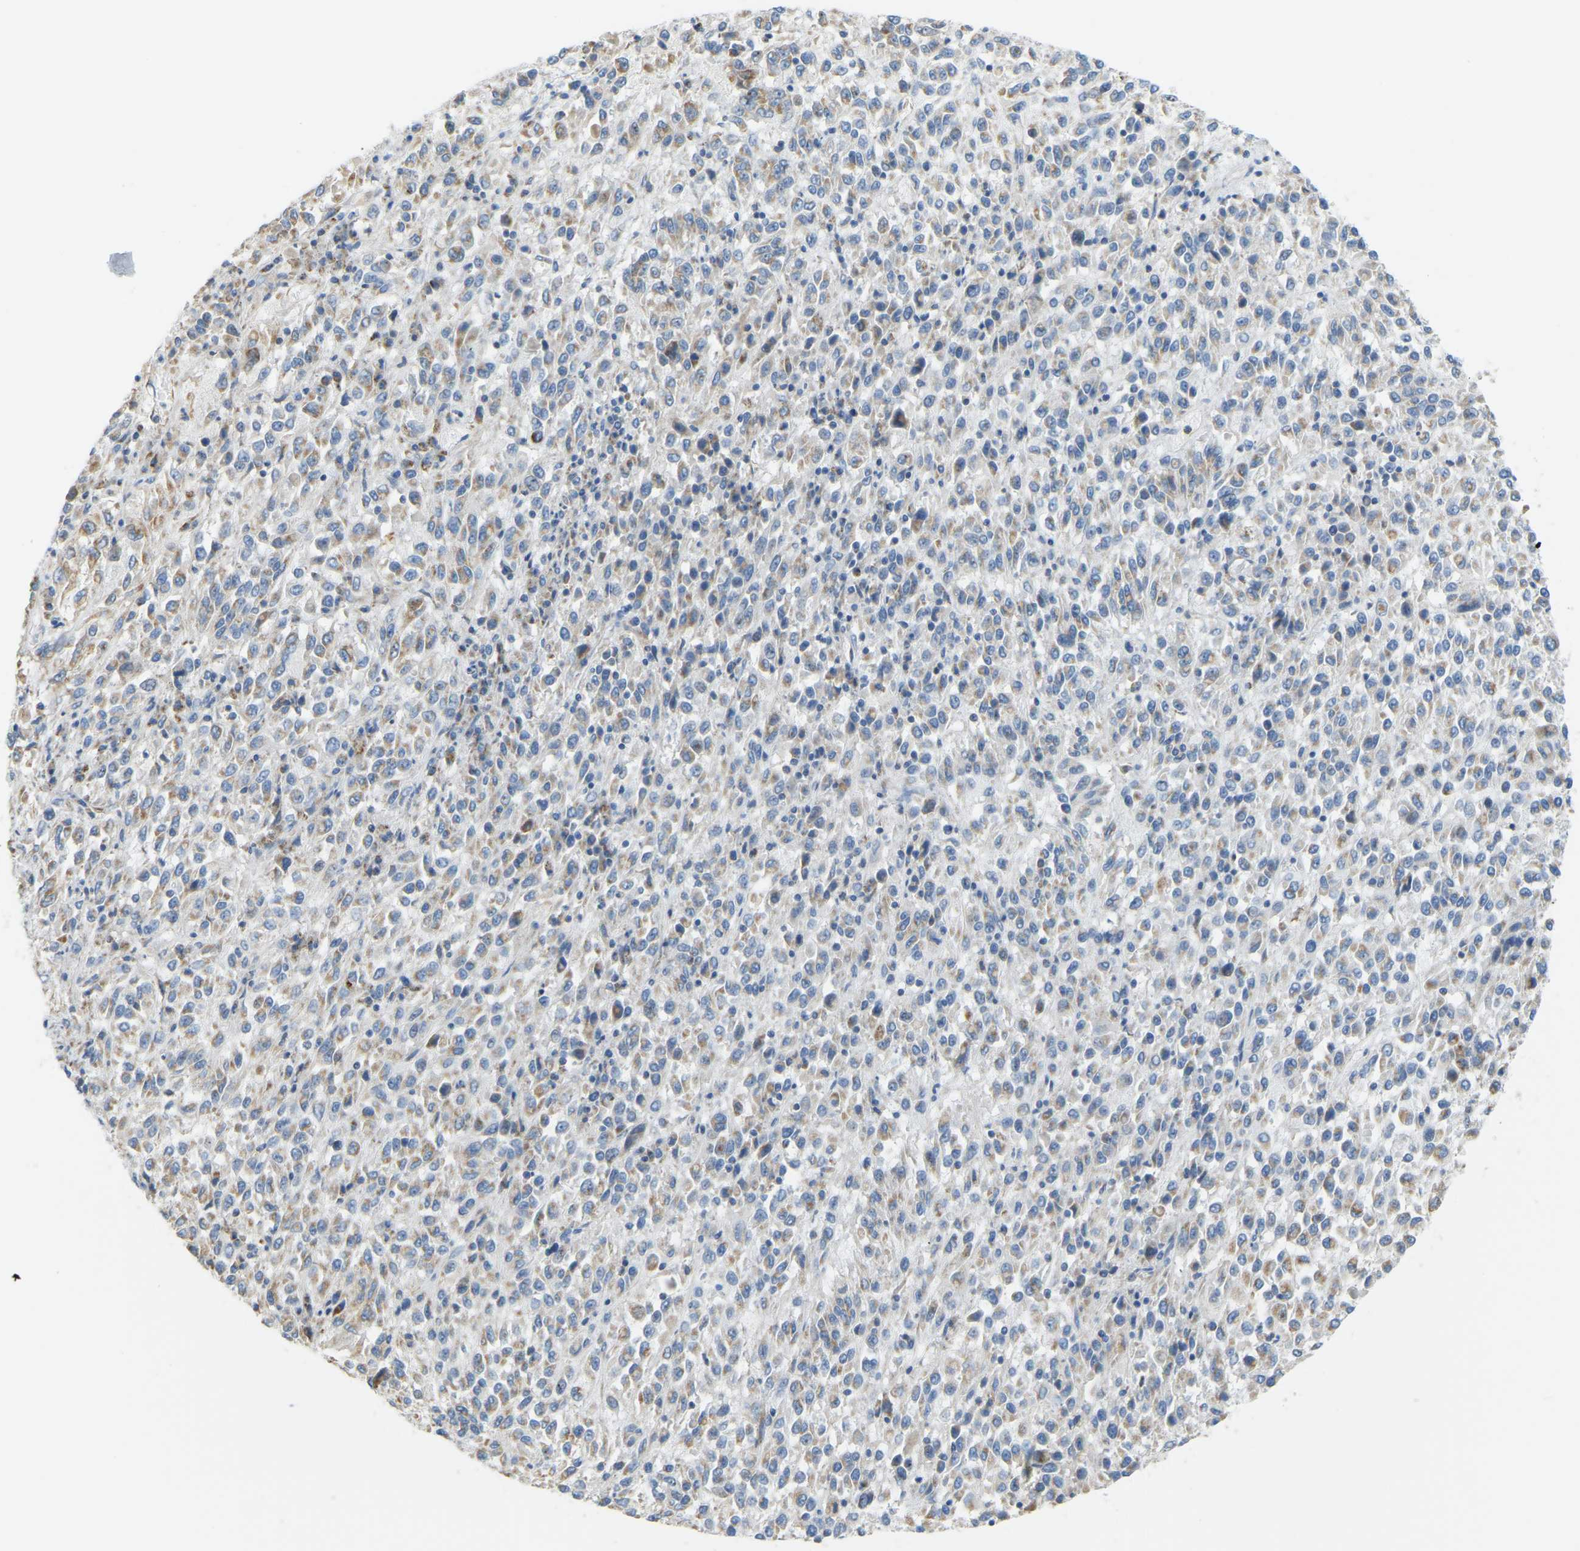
{"staining": {"intensity": "weak", "quantity": ">75%", "location": "cytoplasmic/membranous"}, "tissue": "melanoma", "cell_type": "Tumor cells", "image_type": "cancer", "snomed": [{"axis": "morphology", "description": "Malignant melanoma, Metastatic site"}, {"axis": "topography", "description": "Lung"}], "caption": "Weak cytoplasmic/membranous positivity for a protein is present in about >75% of tumor cells of malignant melanoma (metastatic site) using IHC.", "gene": "GDA", "patient": {"sex": "male", "age": 64}}